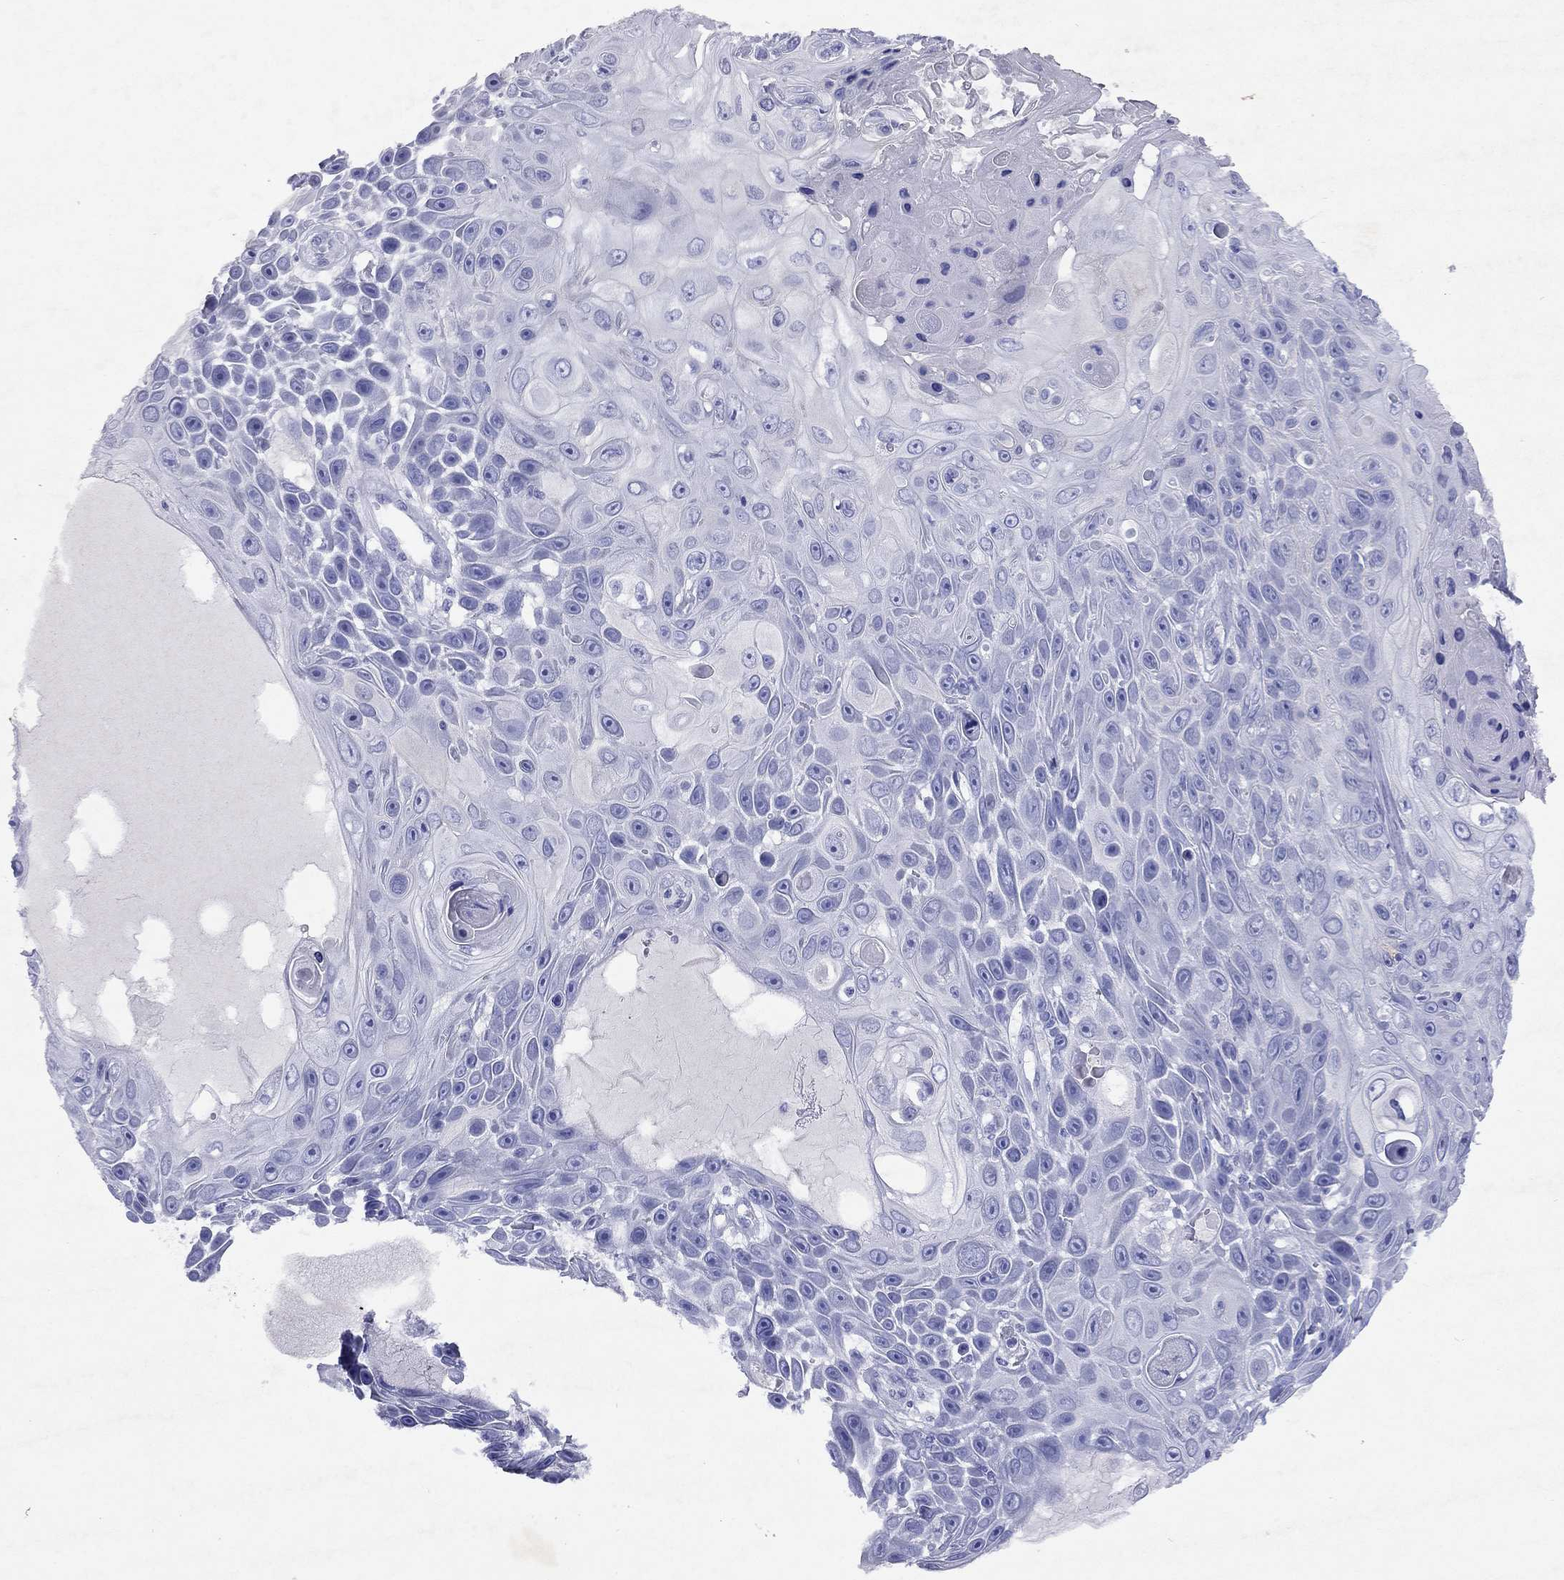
{"staining": {"intensity": "negative", "quantity": "none", "location": "none"}, "tissue": "skin cancer", "cell_type": "Tumor cells", "image_type": "cancer", "snomed": [{"axis": "morphology", "description": "Squamous cell carcinoma, NOS"}, {"axis": "topography", "description": "Skin"}], "caption": "High power microscopy histopathology image of an IHC photomicrograph of squamous cell carcinoma (skin), revealing no significant positivity in tumor cells. (IHC, brightfield microscopy, high magnification).", "gene": "ARMC12", "patient": {"sex": "male", "age": 82}}